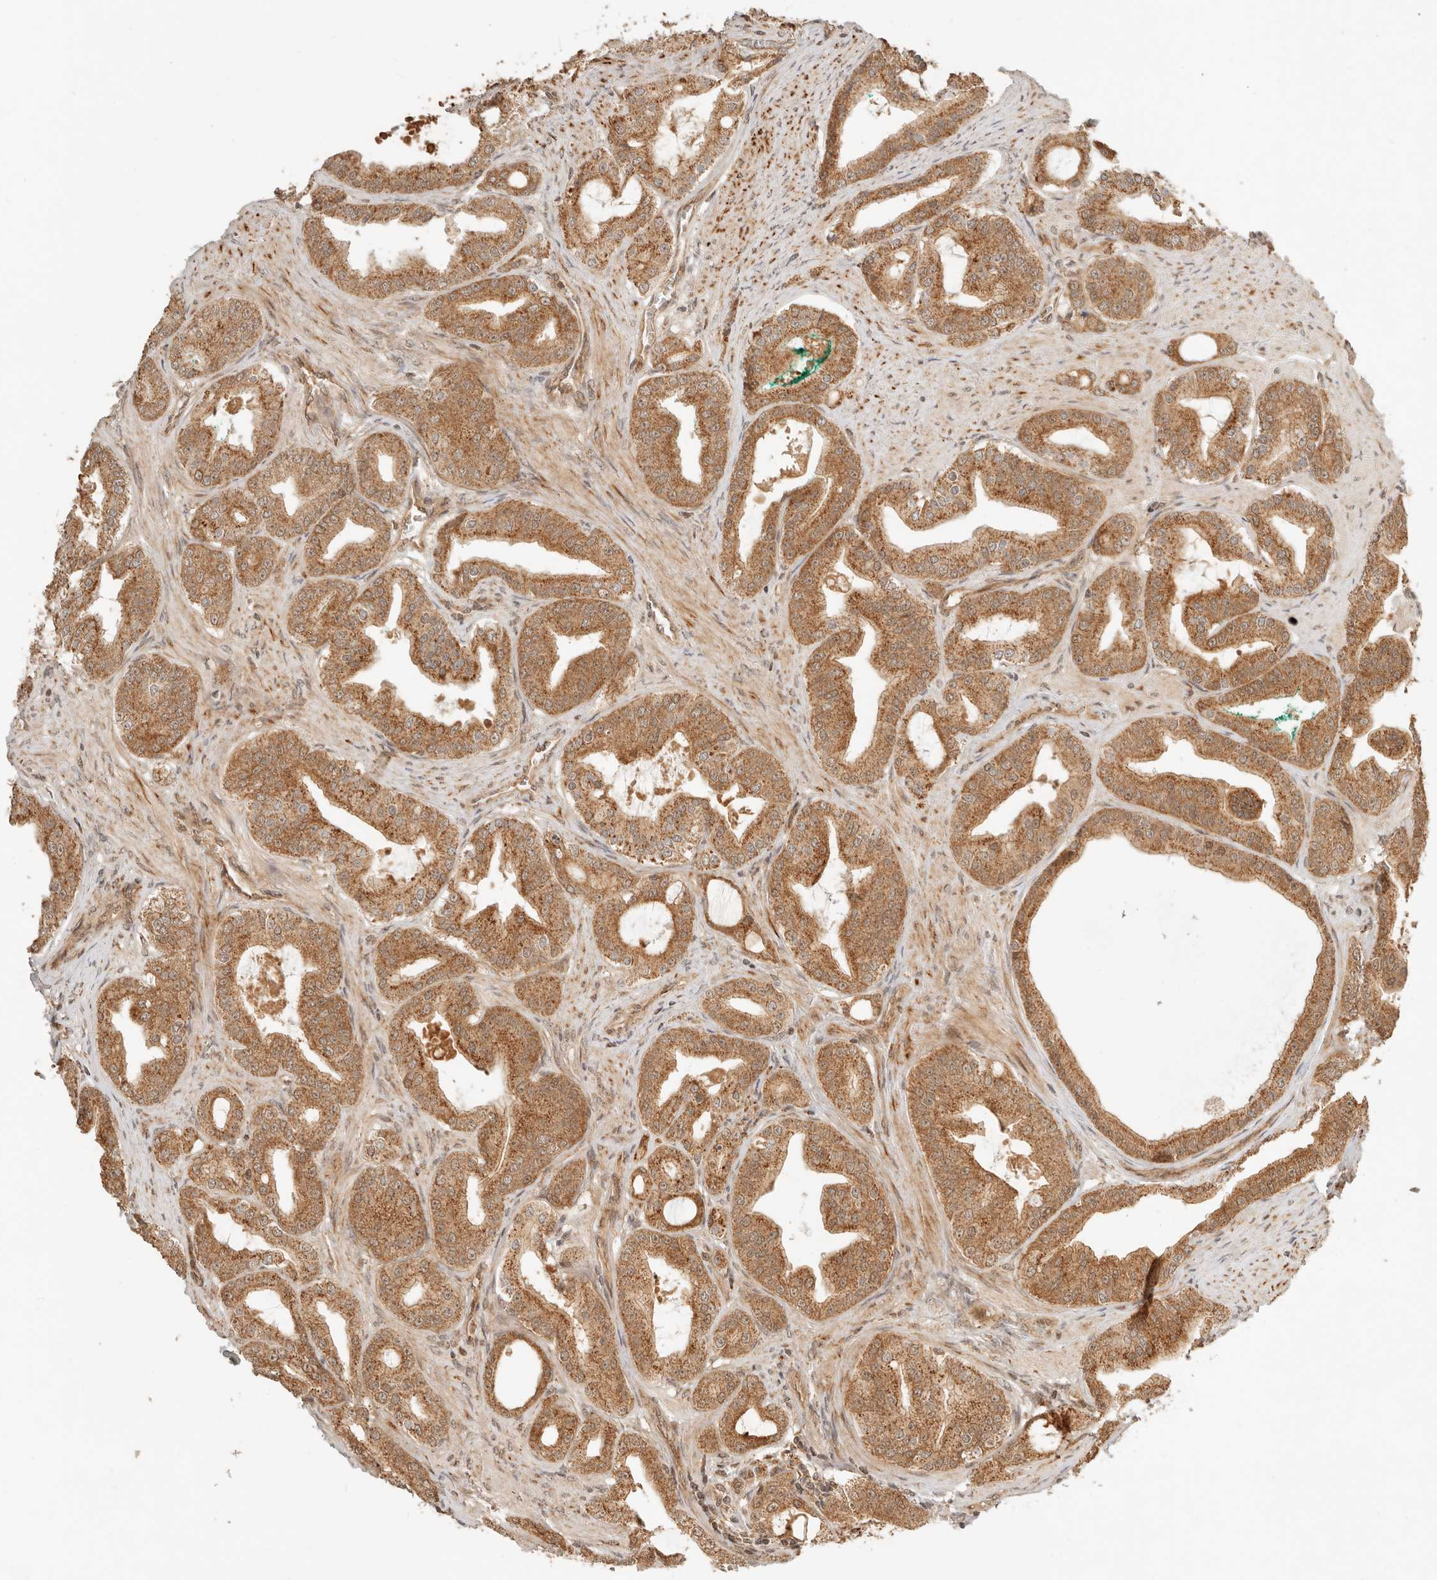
{"staining": {"intensity": "moderate", "quantity": ">75%", "location": "cytoplasmic/membranous"}, "tissue": "prostate cancer", "cell_type": "Tumor cells", "image_type": "cancer", "snomed": [{"axis": "morphology", "description": "Adenocarcinoma, High grade"}, {"axis": "topography", "description": "Prostate"}], "caption": "A medium amount of moderate cytoplasmic/membranous staining is appreciated in approximately >75% of tumor cells in prostate cancer tissue.", "gene": "BAALC", "patient": {"sex": "male", "age": 60}}